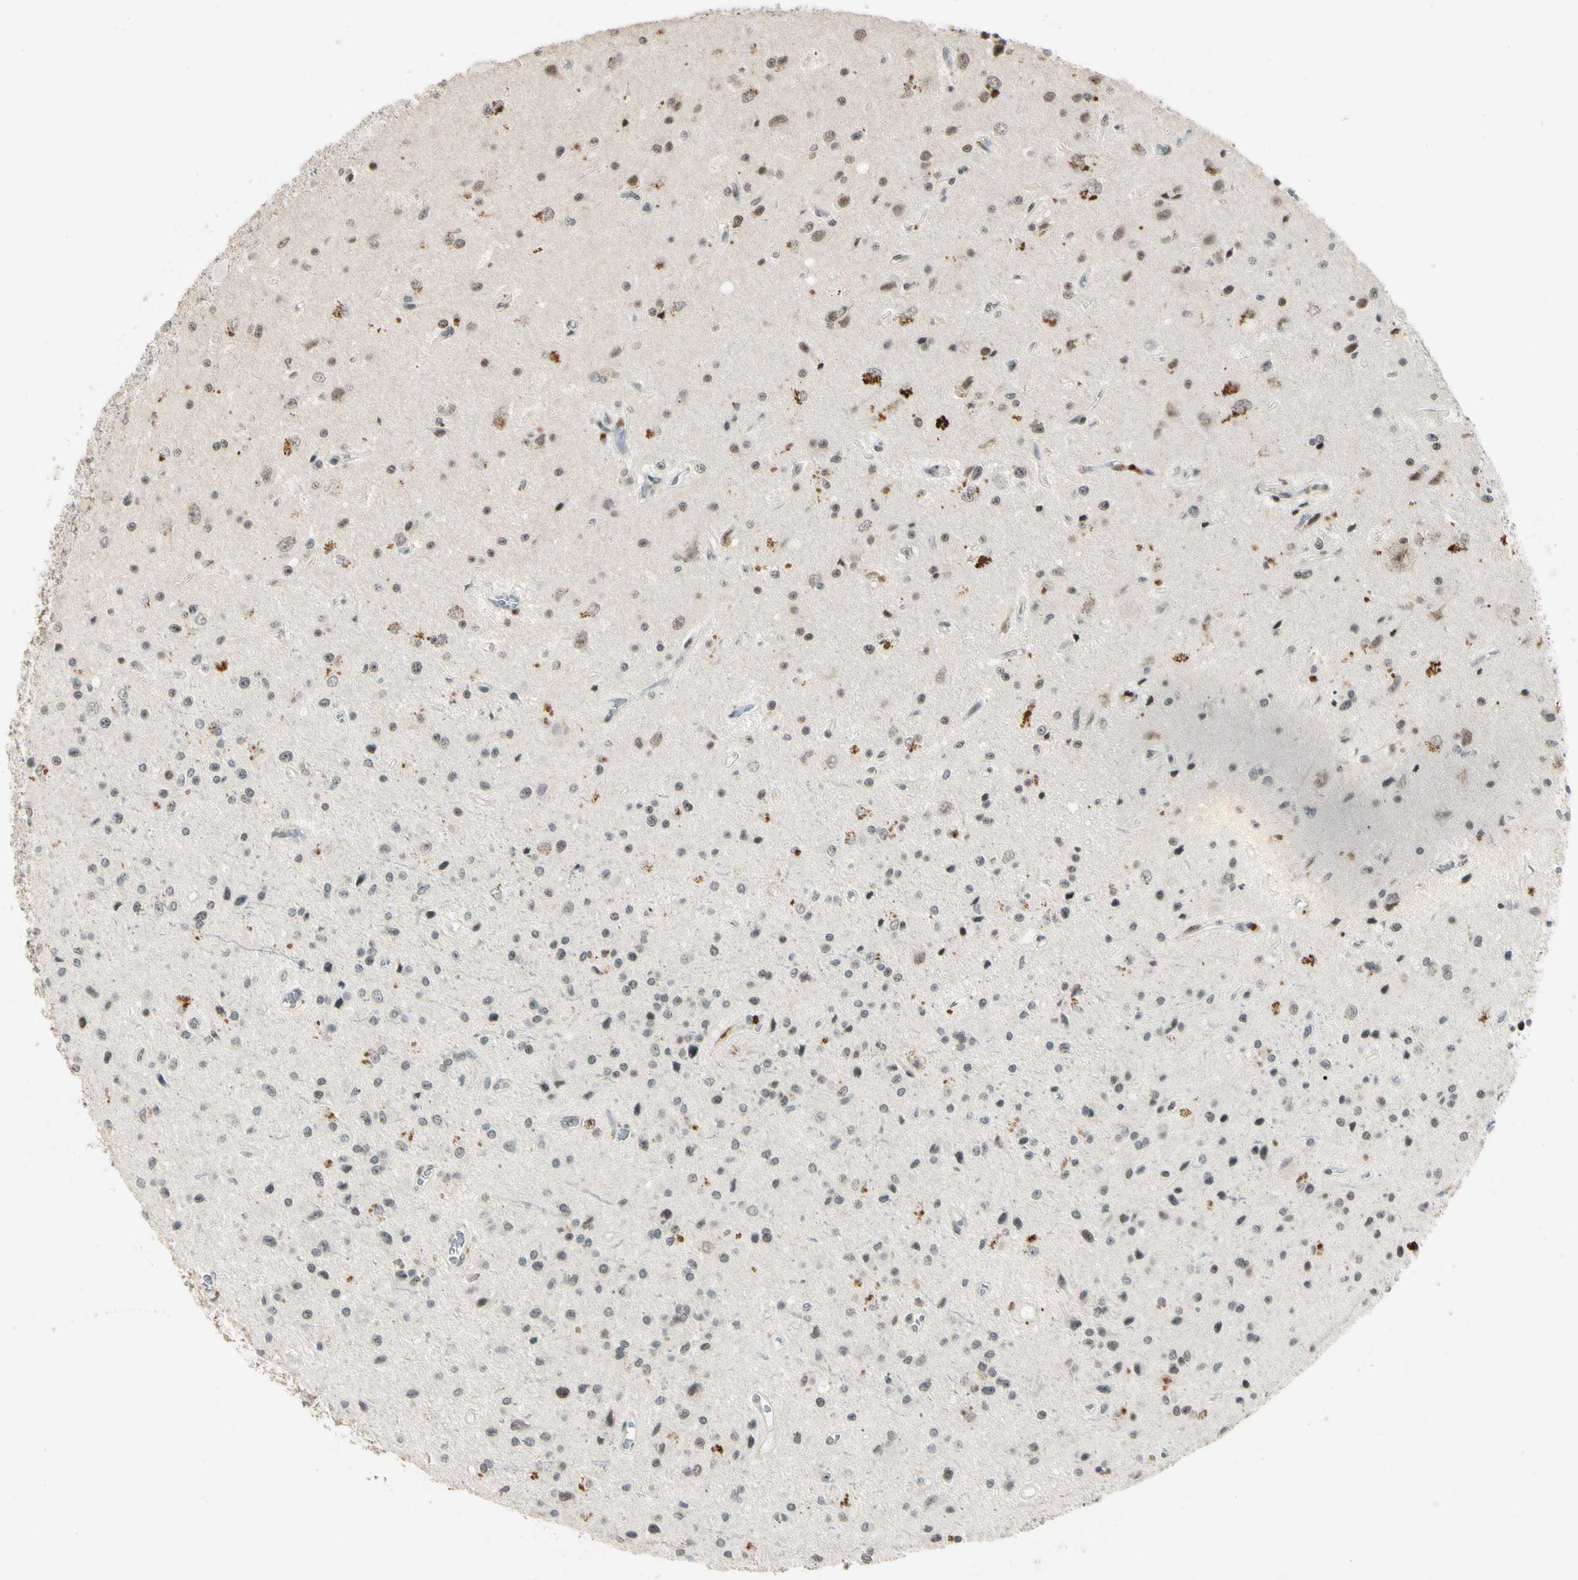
{"staining": {"intensity": "weak", "quantity": "25%-75%", "location": "nuclear"}, "tissue": "glioma", "cell_type": "Tumor cells", "image_type": "cancer", "snomed": [{"axis": "morphology", "description": "Glioma, malignant, Low grade"}, {"axis": "topography", "description": "Brain"}], "caption": "Weak nuclear positivity is seen in approximately 25%-75% of tumor cells in glioma.", "gene": "ZBTB4", "patient": {"sex": "male", "age": 58}}